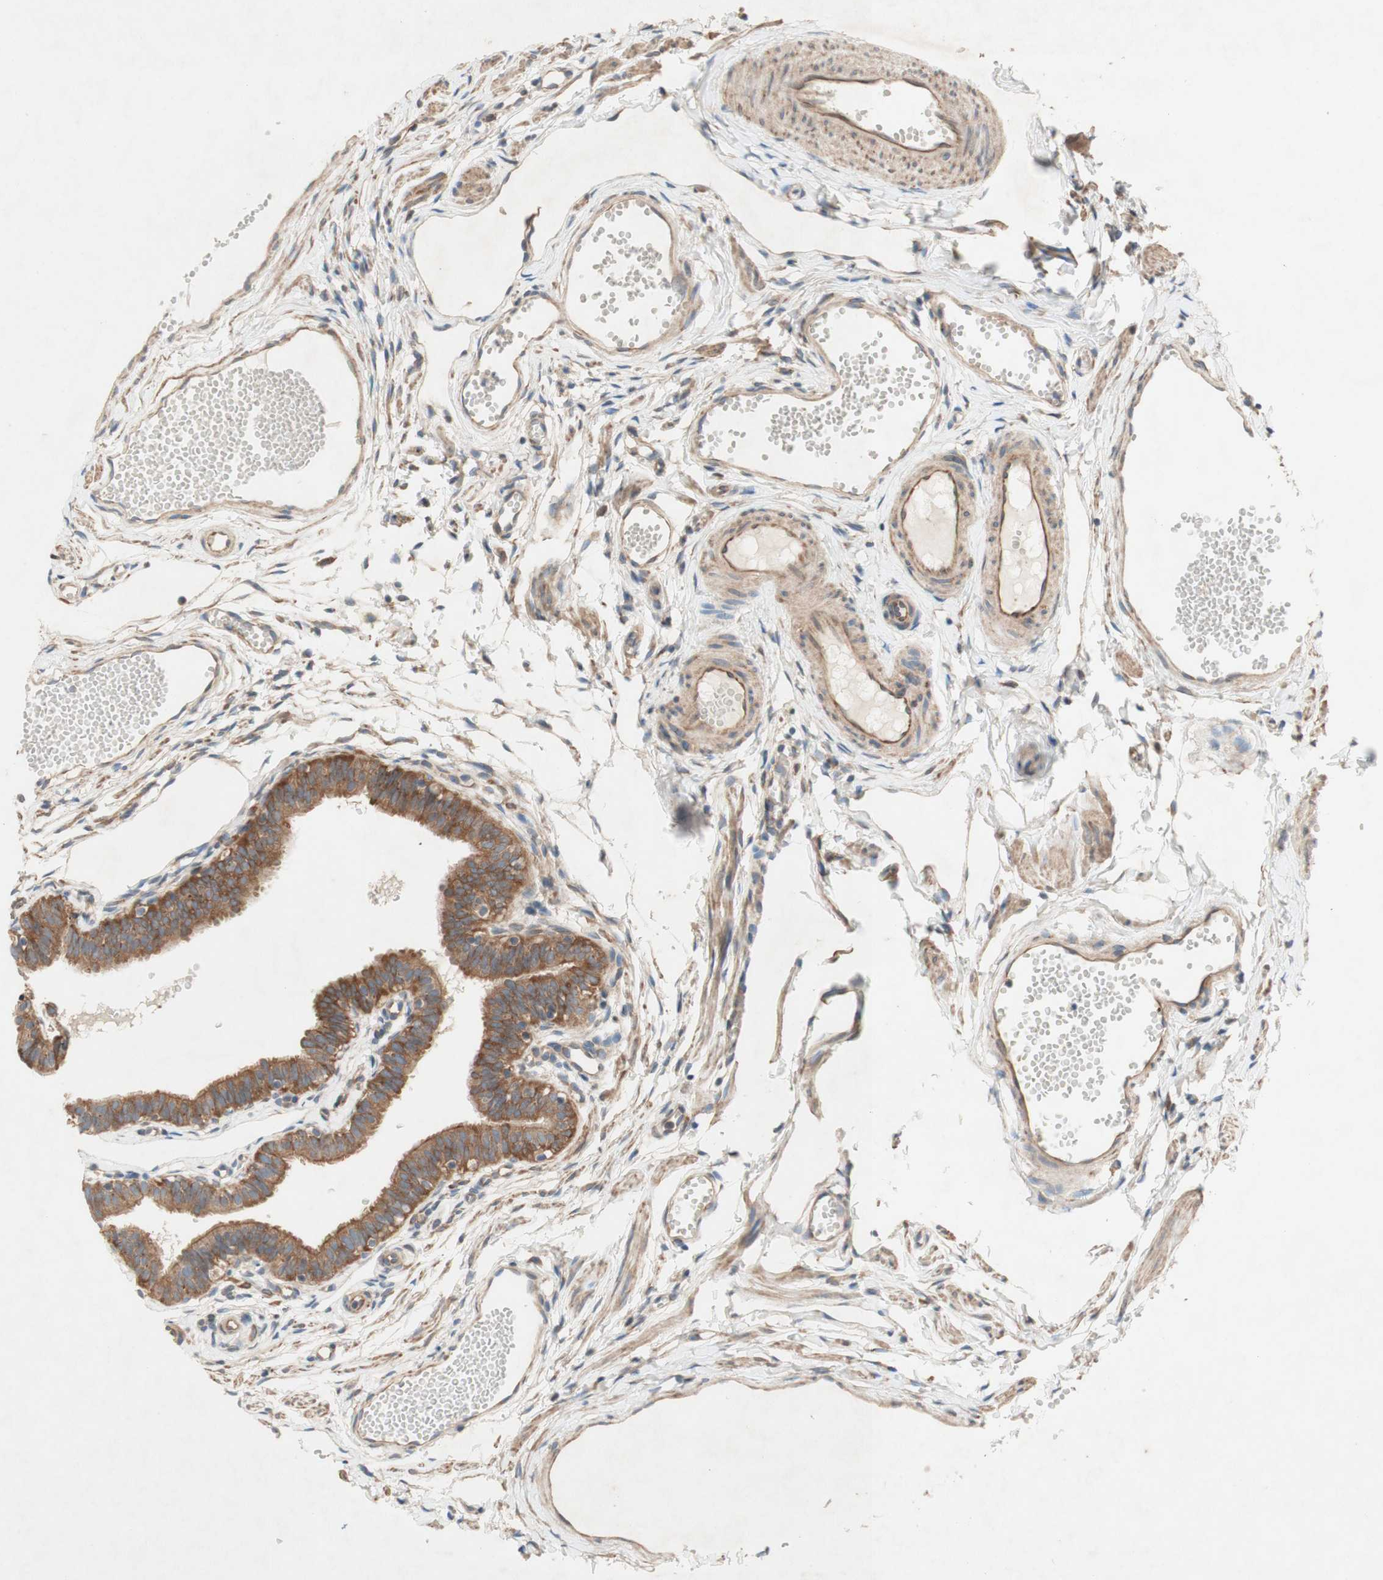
{"staining": {"intensity": "moderate", "quantity": ">75%", "location": "cytoplasmic/membranous"}, "tissue": "fallopian tube", "cell_type": "Glandular cells", "image_type": "normal", "snomed": [{"axis": "morphology", "description": "Normal tissue, NOS"}, {"axis": "topography", "description": "Fallopian tube"}, {"axis": "topography", "description": "Placenta"}], "caption": "Protein staining displays moderate cytoplasmic/membranous positivity in approximately >75% of glandular cells in benign fallopian tube.", "gene": "SOCS2", "patient": {"sex": "female", "age": 34}}